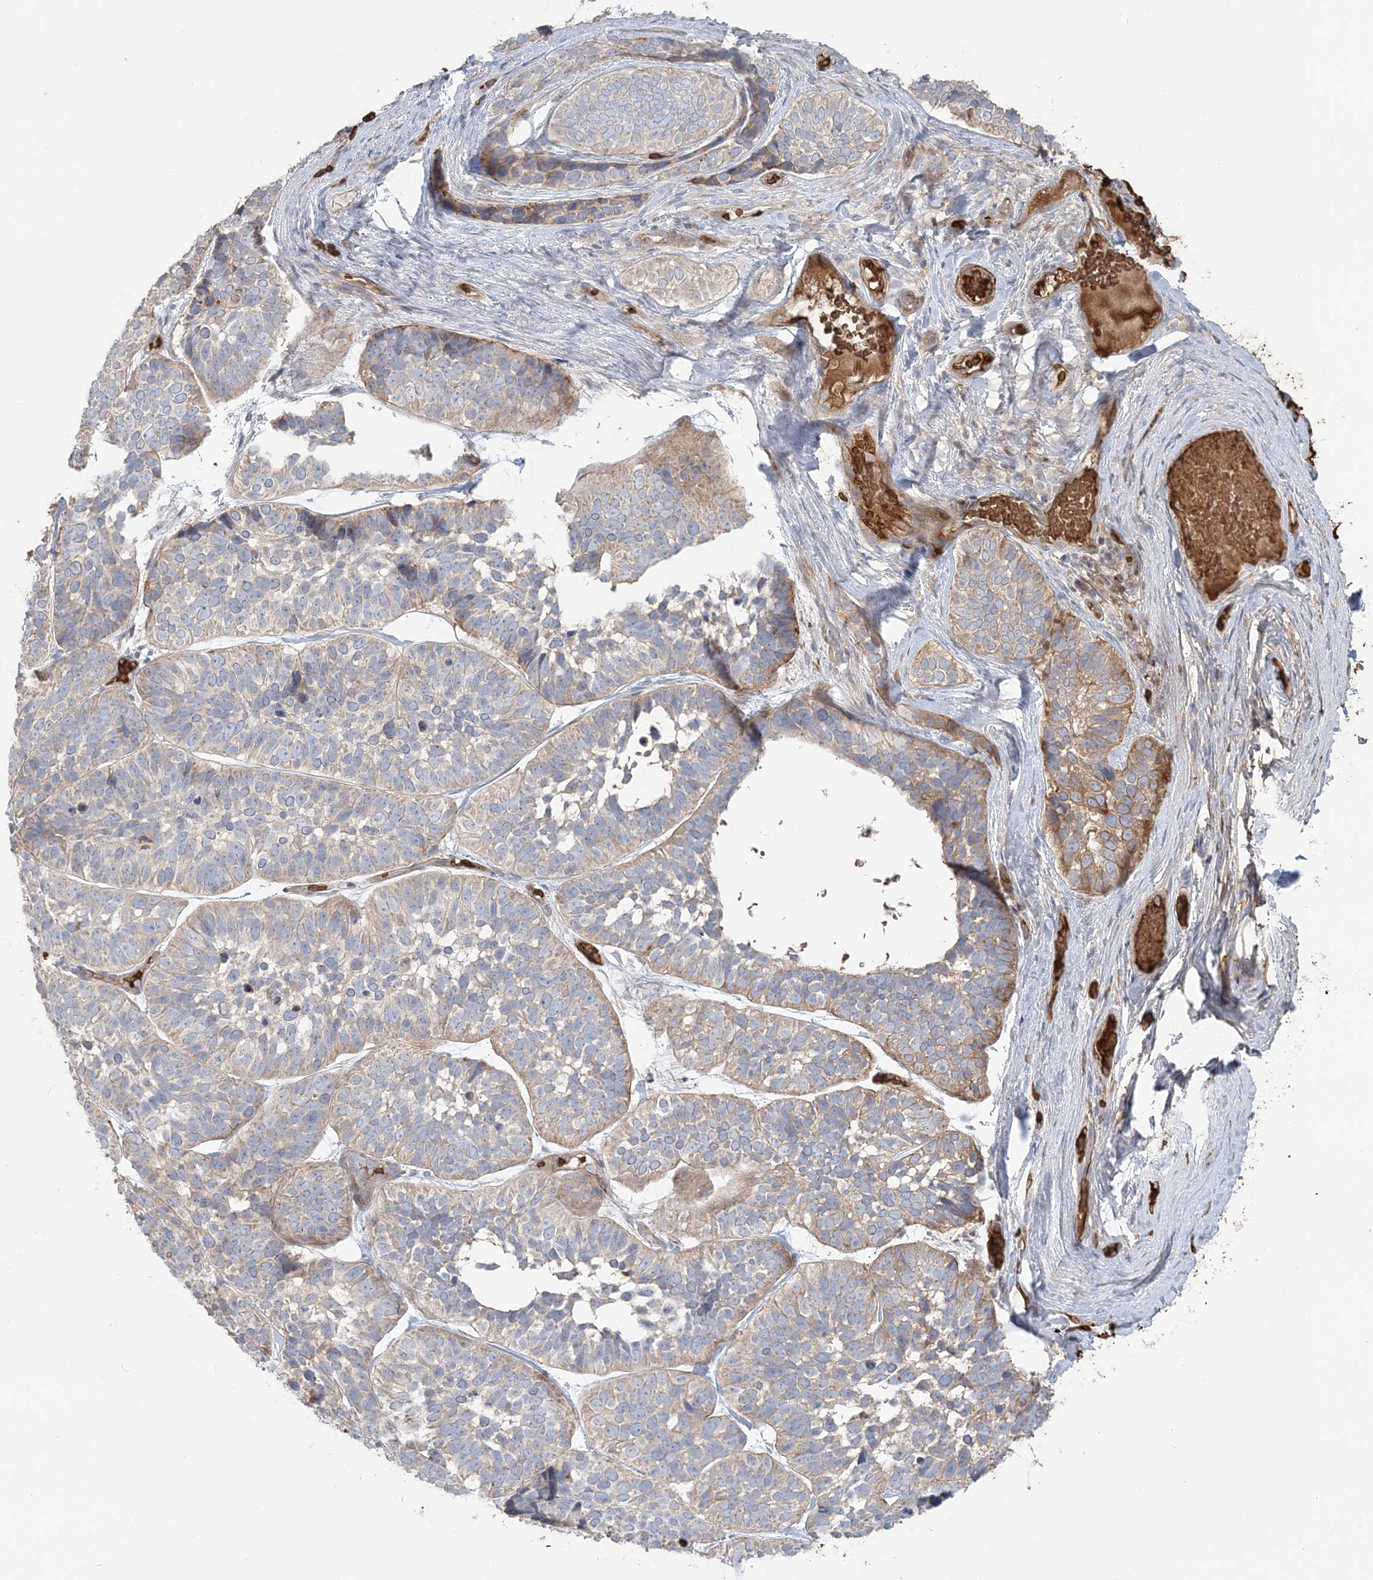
{"staining": {"intensity": "weak", "quantity": "<25%", "location": "cytoplasmic/membranous"}, "tissue": "skin cancer", "cell_type": "Tumor cells", "image_type": "cancer", "snomed": [{"axis": "morphology", "description": "Basal cell carcinoma"}, {"axis": "topography", "description": "Skin"}], "caption": "Tumor cells are negative for protein expression in human basal cell carcinoma (skin).", "gene": "SERINC1", "patient": {"sex": "male", "age": 62}}